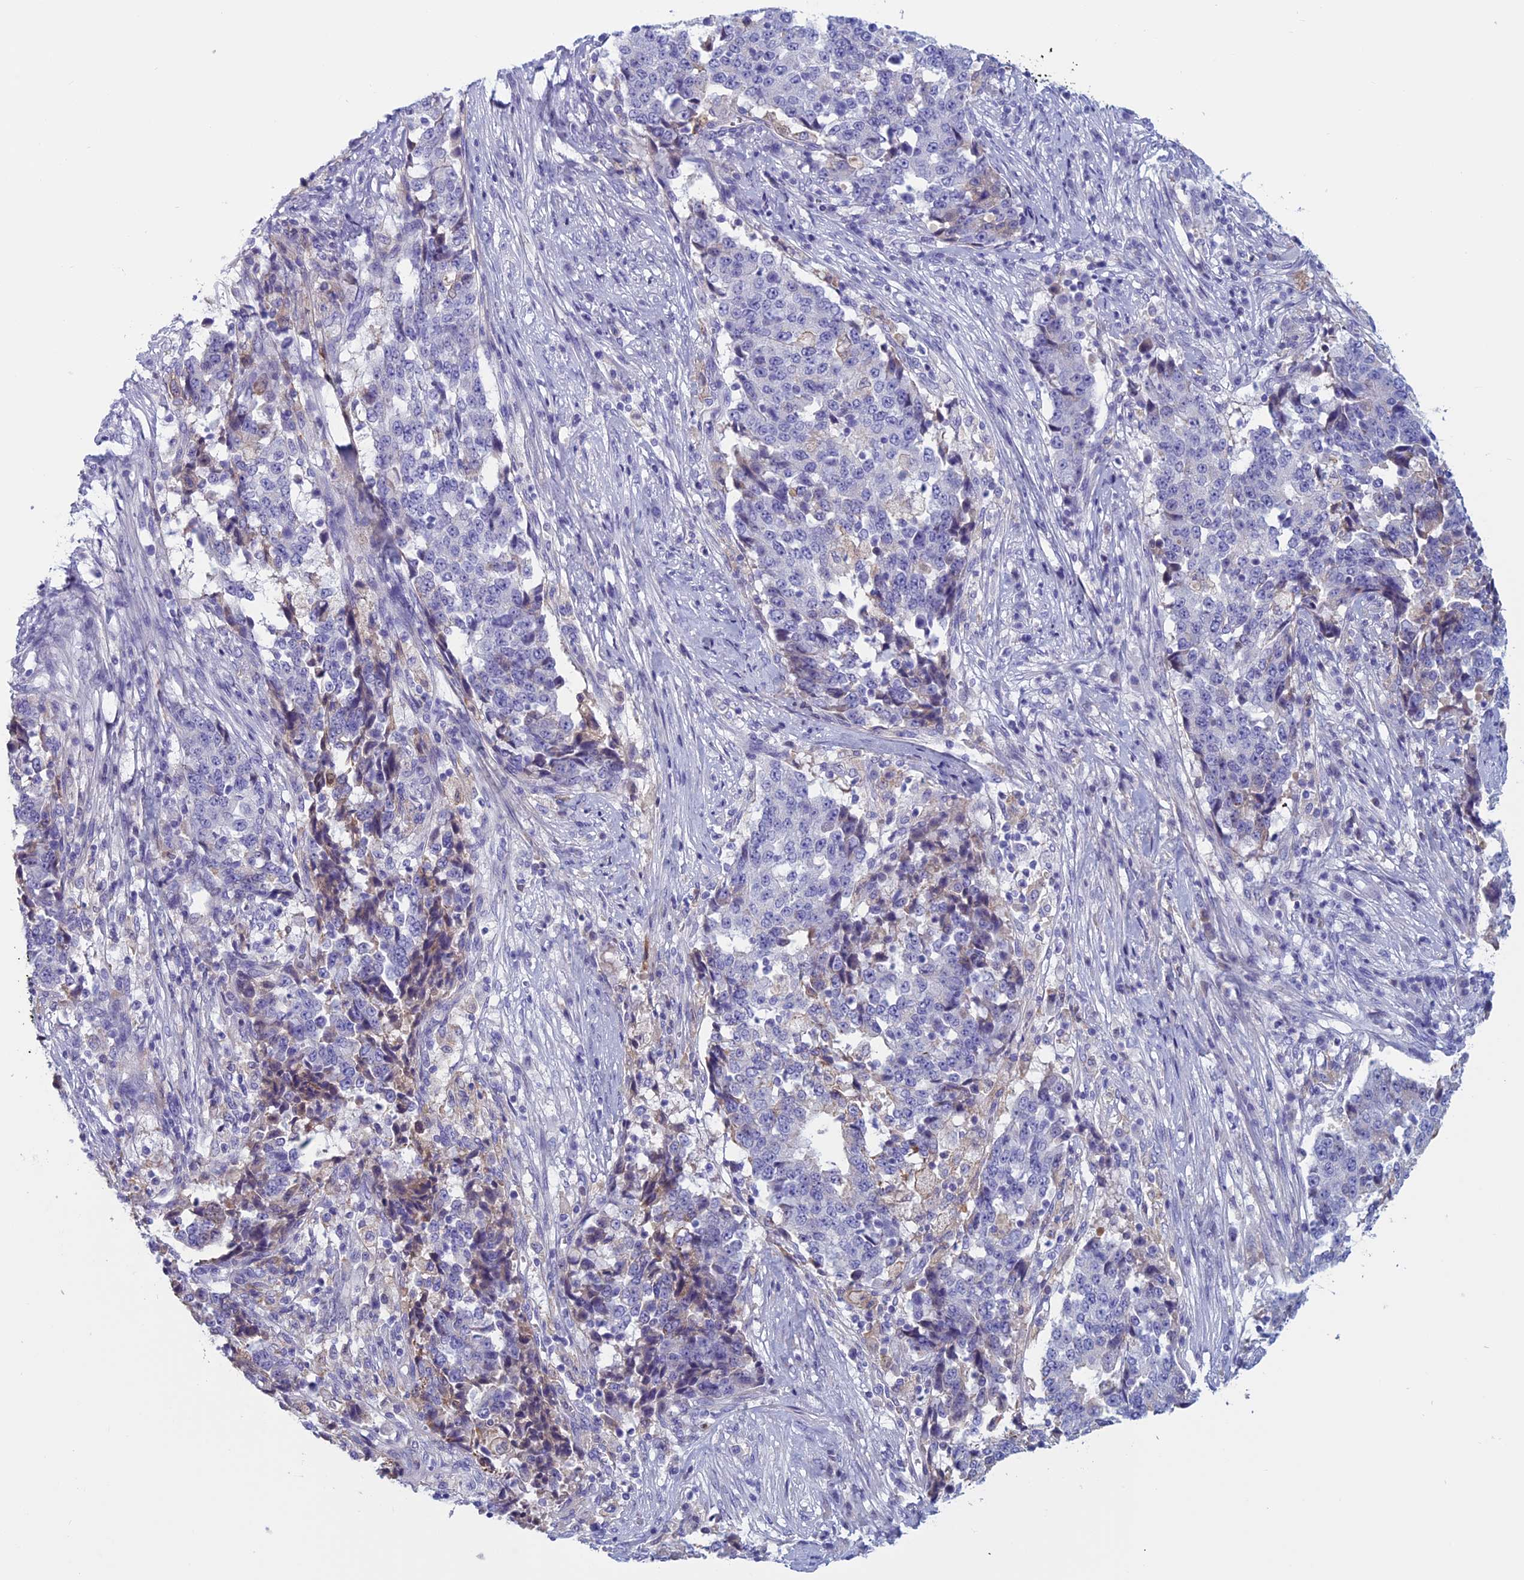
{"staining": {"intensity": "negative", "quantity": "none", "location": "none"}, "tissue": "stomach cancer", "cell_type": "Tumor cells", "image_type": "cancer", "snomed": [{"axis": "morphology", "description": "Adenocarcinoma, NOS"}, {"axis": "topography", "description": "Stomach"}], "caption": "Immunohistochemistry (IHC) micrograph of stomach cancer stained for a protein (brown), which shows no expression in tumor cells.", "gene": "ANGPTL2", "patient": {"sex": "male", "age": 59}}